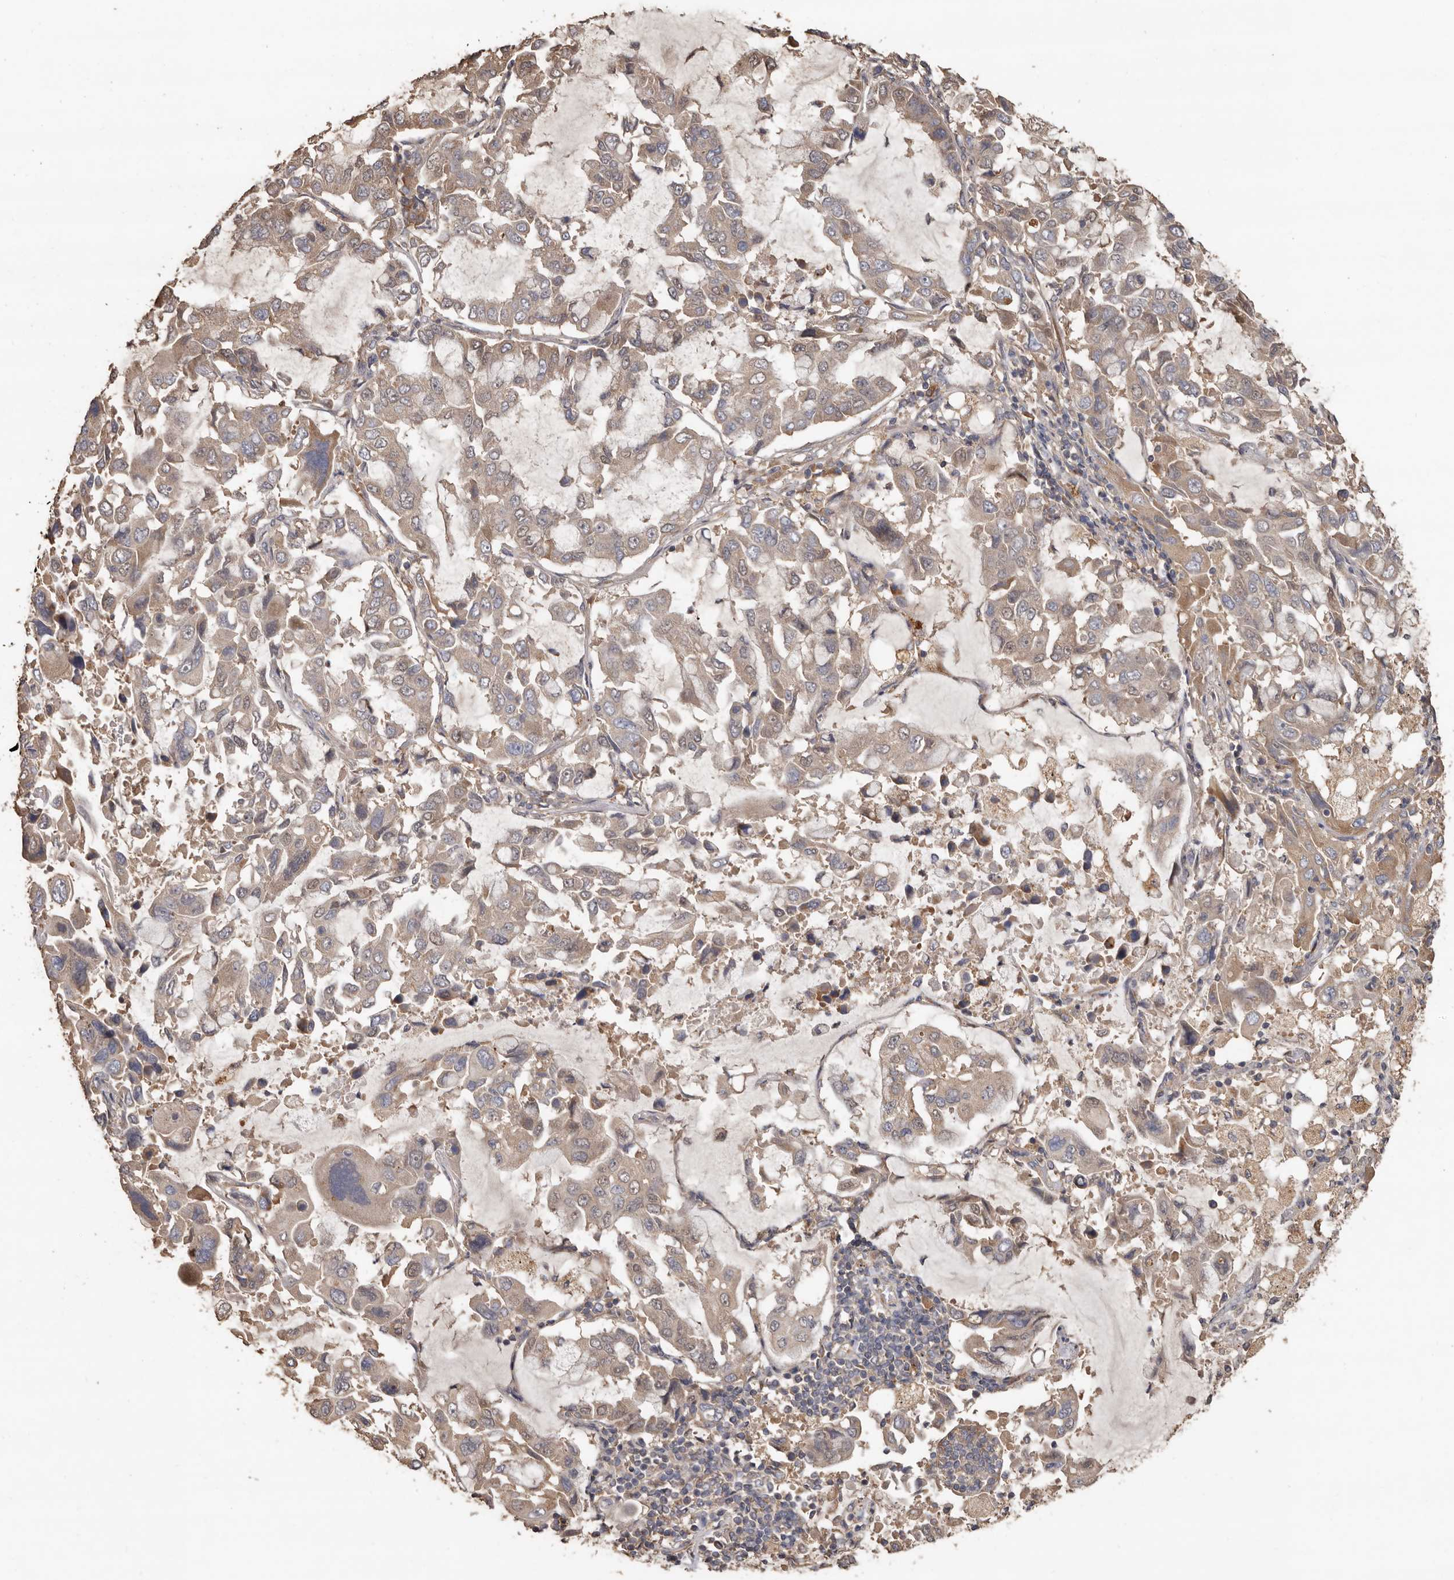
{"staining": {"intensity": "weak", "quantity": ">75%", "location": "cytoplasmic/membranous"}, "tissue": "lung cancer", "cell_type": "Tumor cells", "image_type": "cancer", "snomed": [{"axis": "morphology", "description": "Adenocarcinoma, NOS"}, {"axis": "topography", "description": "Lung"}], "caption": "Weak cytoplasmic/membranous protein positivity is present in about >75% of tumor cells in lung adenocarcinoma.", "gene": "FLCN", "patient": {"sex": "male", "age": 64}}